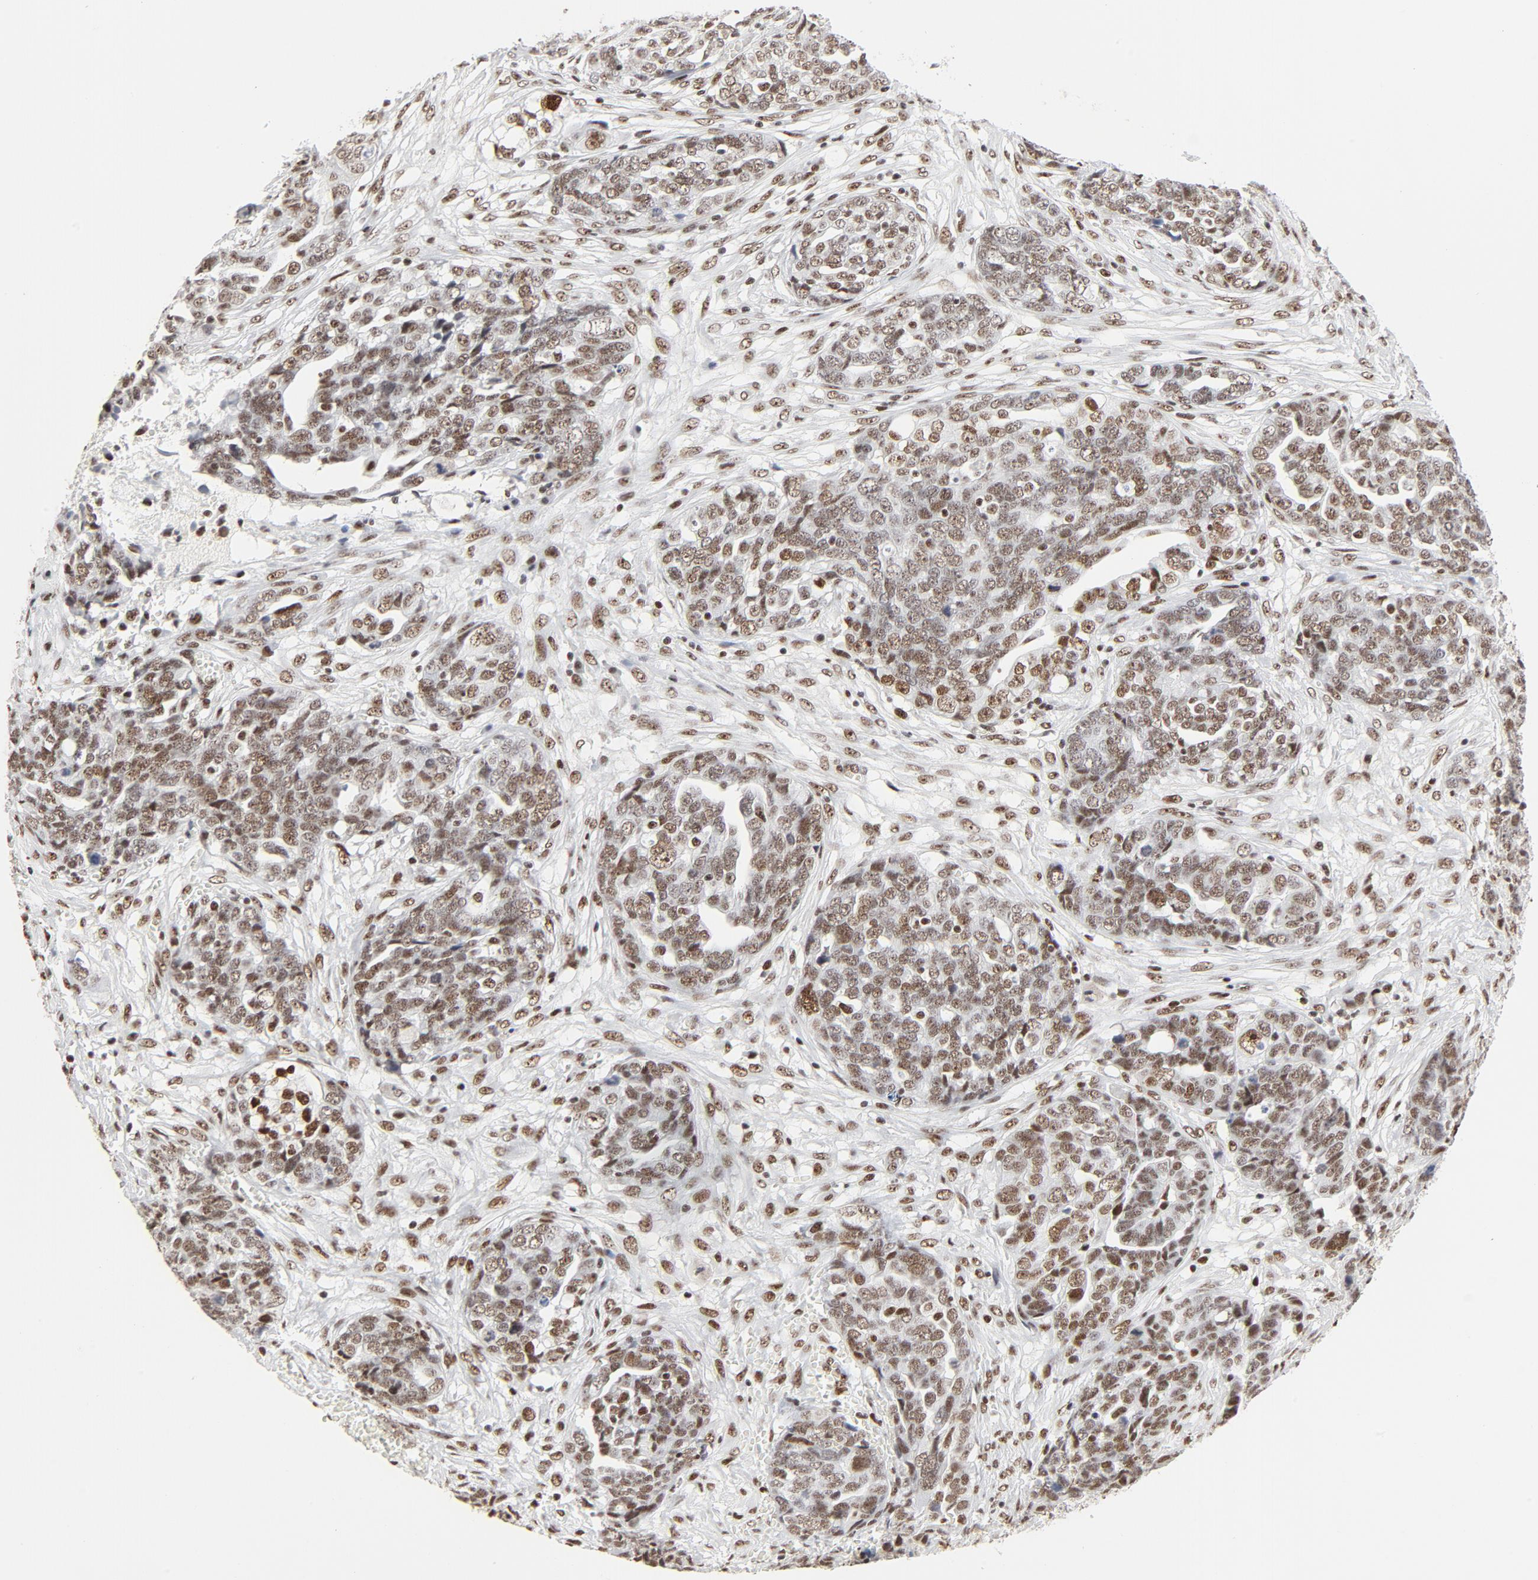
{"staining": {"intensity": "moderate", "quantity": ">75%", "location": "nuclear"}, "tissue": "ovarian cancer", "cell_type": "Tumor cells", "image_type": "cancer", "snomed": [{"axis": "morphology", "description": "Normal tissue, NOS"}, {"axis": "morphology", "description": "Cystadenocarcinoma, serous, NOS"}, {"axis": "topography", "description": "Fallopian tube"}, {"axis": "topography", "description": "Ovary"}], "caption": "Immunohistochemical staining of human ovarian serous cystadenocarcinoma shows moderate nuclear protein expression in approximately >75% of tumor cells.", "gene": "GTF2H1", "patient": {"sex": "female", "age": 56}}